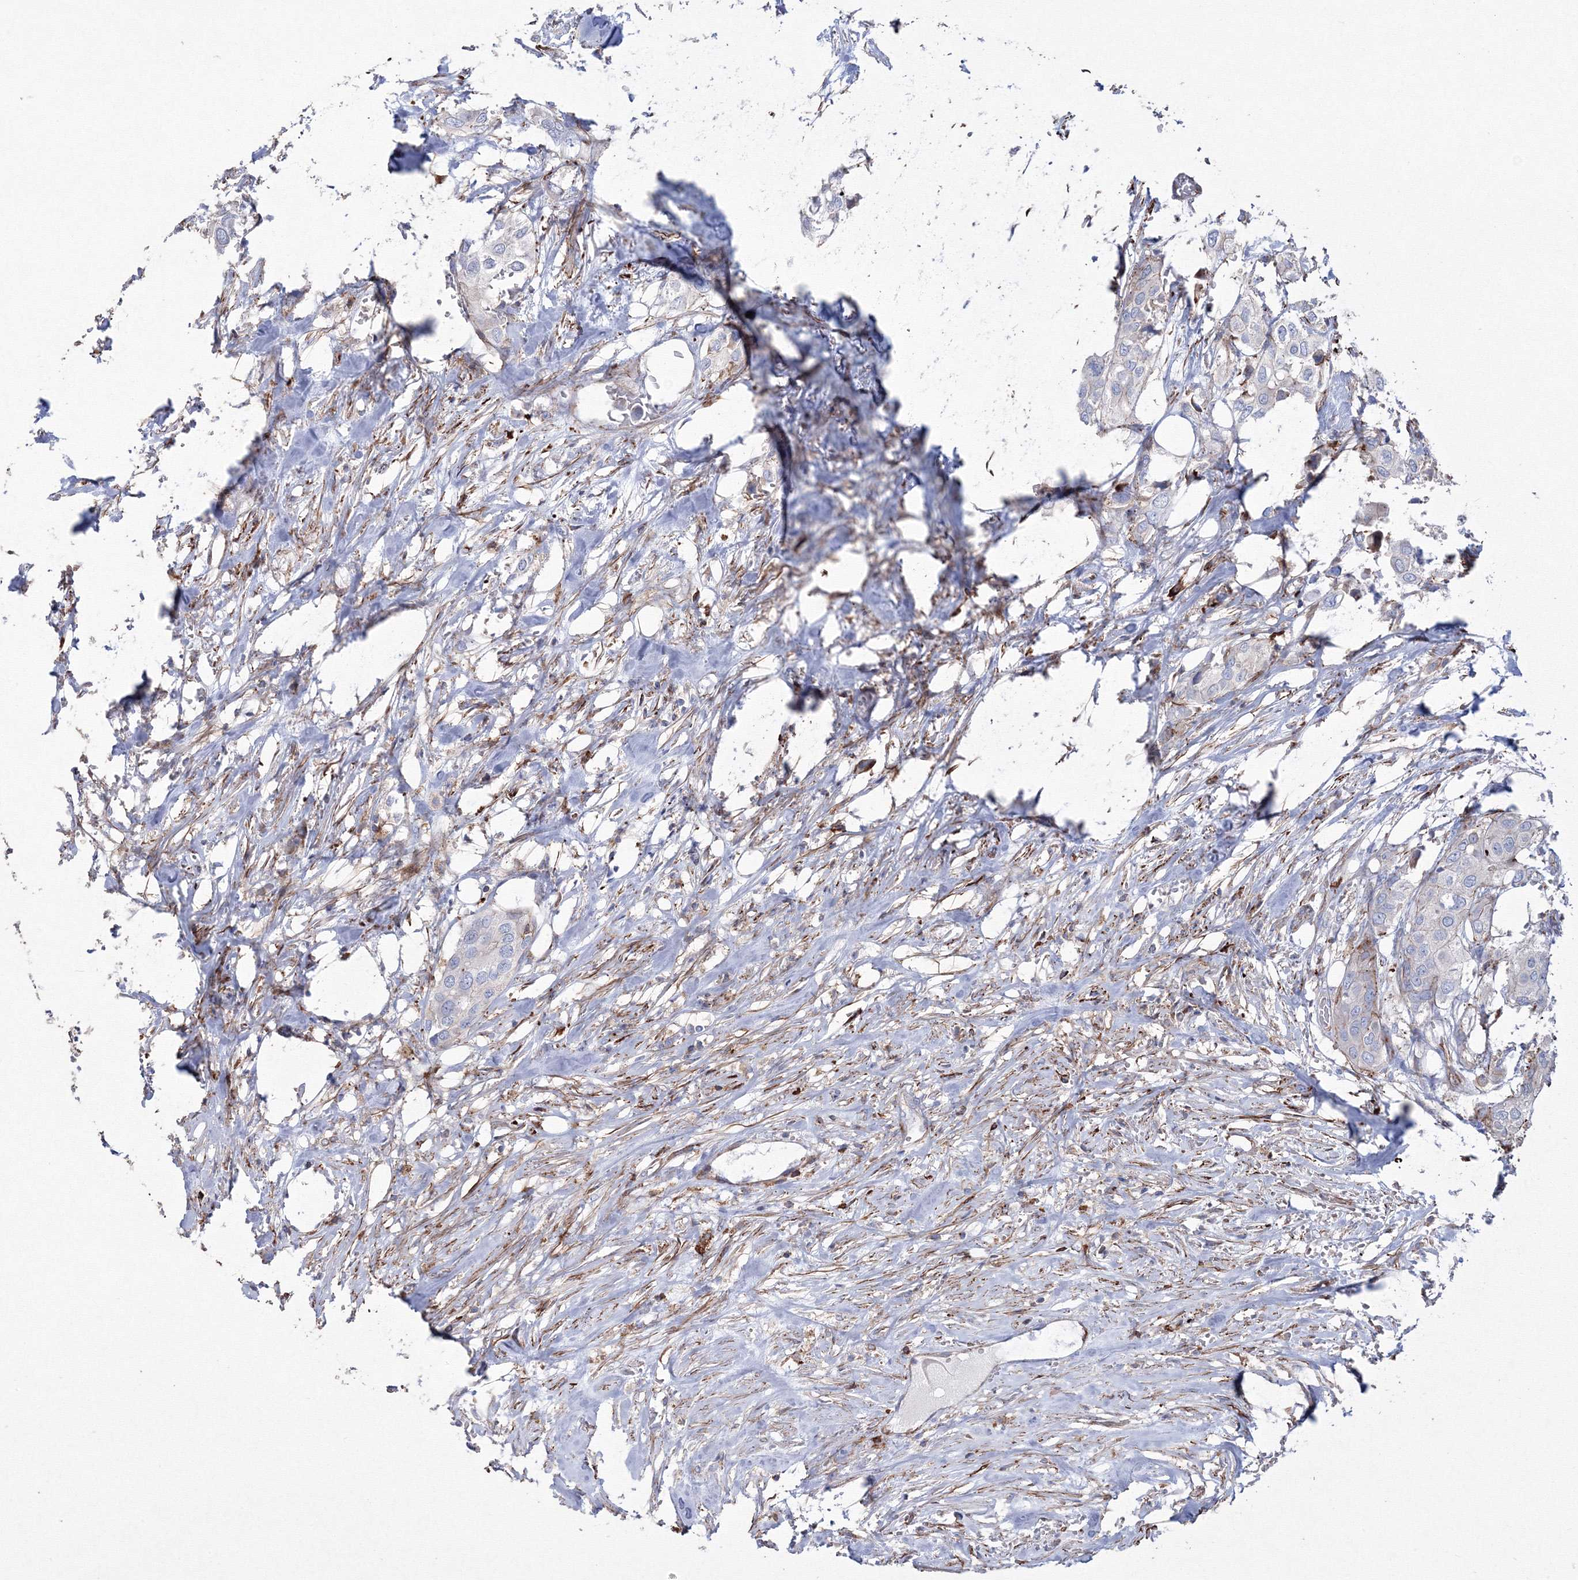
{"staining": {"intensity": "negative", "quantity": "none", "location": "none"}, "tissue": "urothelial cancer", "cell_type": "Tumor cells", "image_type": "cancer", "snomed": [{"axis": "morphology", "description": "Urothelial carcinoma, High grade"}, {"axis": "topography", "description": "Urinary bladder"}], "caption": "Immunohistochemistry of urothelial cancer demonstrates no expression in tumor cells.", "gene": "GPR82", "patient": {"sex": "male", "age": 64}}